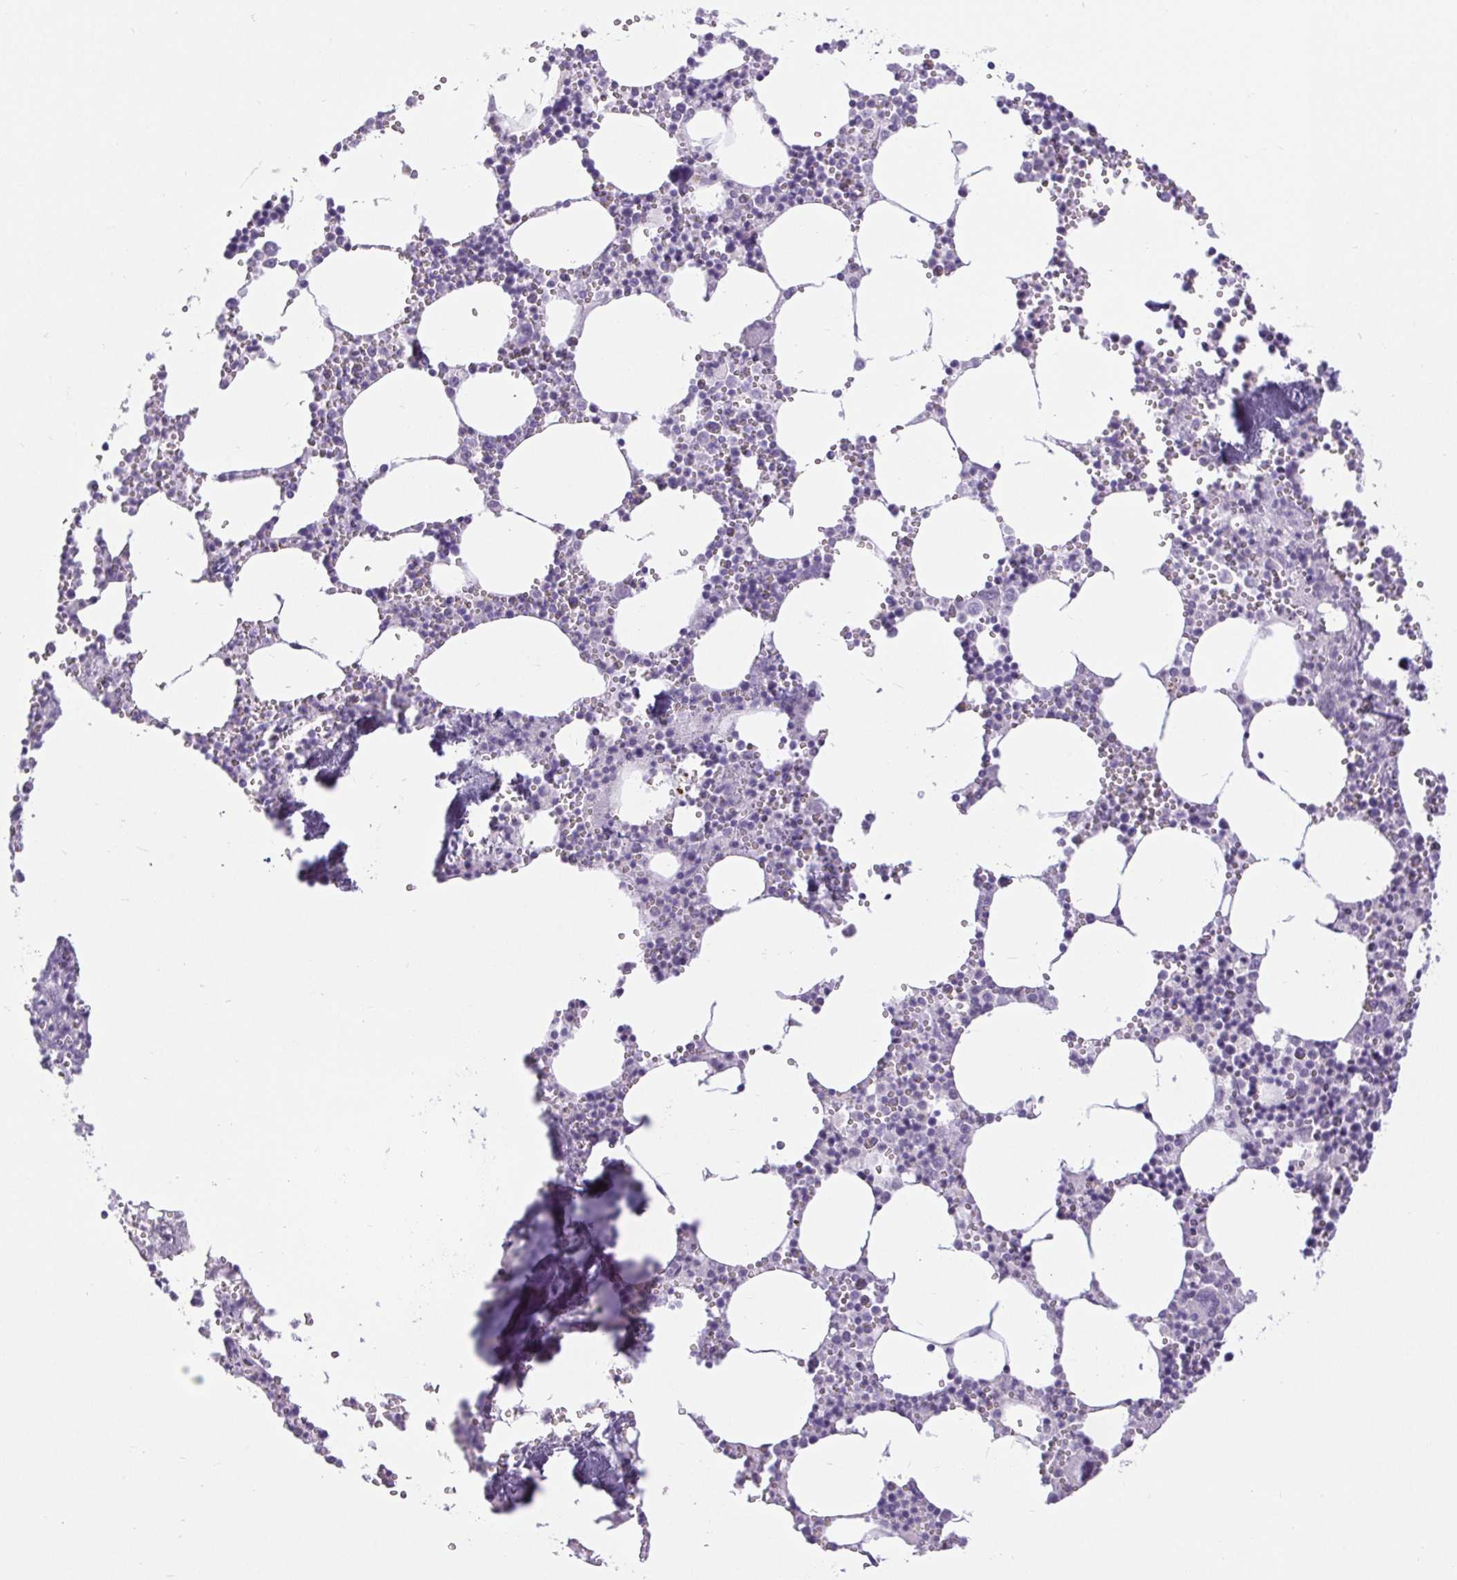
{"staining": {"intensity": "negative", "quantity": "none", "location": "none"}, "tissue": "bone marrow", "cell_type": "Hematopoietic cells", "image_type": "normal", "snomed": [{"axis": "morphology", "description": "Normal tissue, NOS"}, {"axis": "topography", "description": "Bone marrow"}], "caption": "This is an IHC histopathology image of normal human bone marrow. There is no expression in hematopoietic cells.", "gene": "BCAS1", "patient": {"sex": "male", "age": 54}}